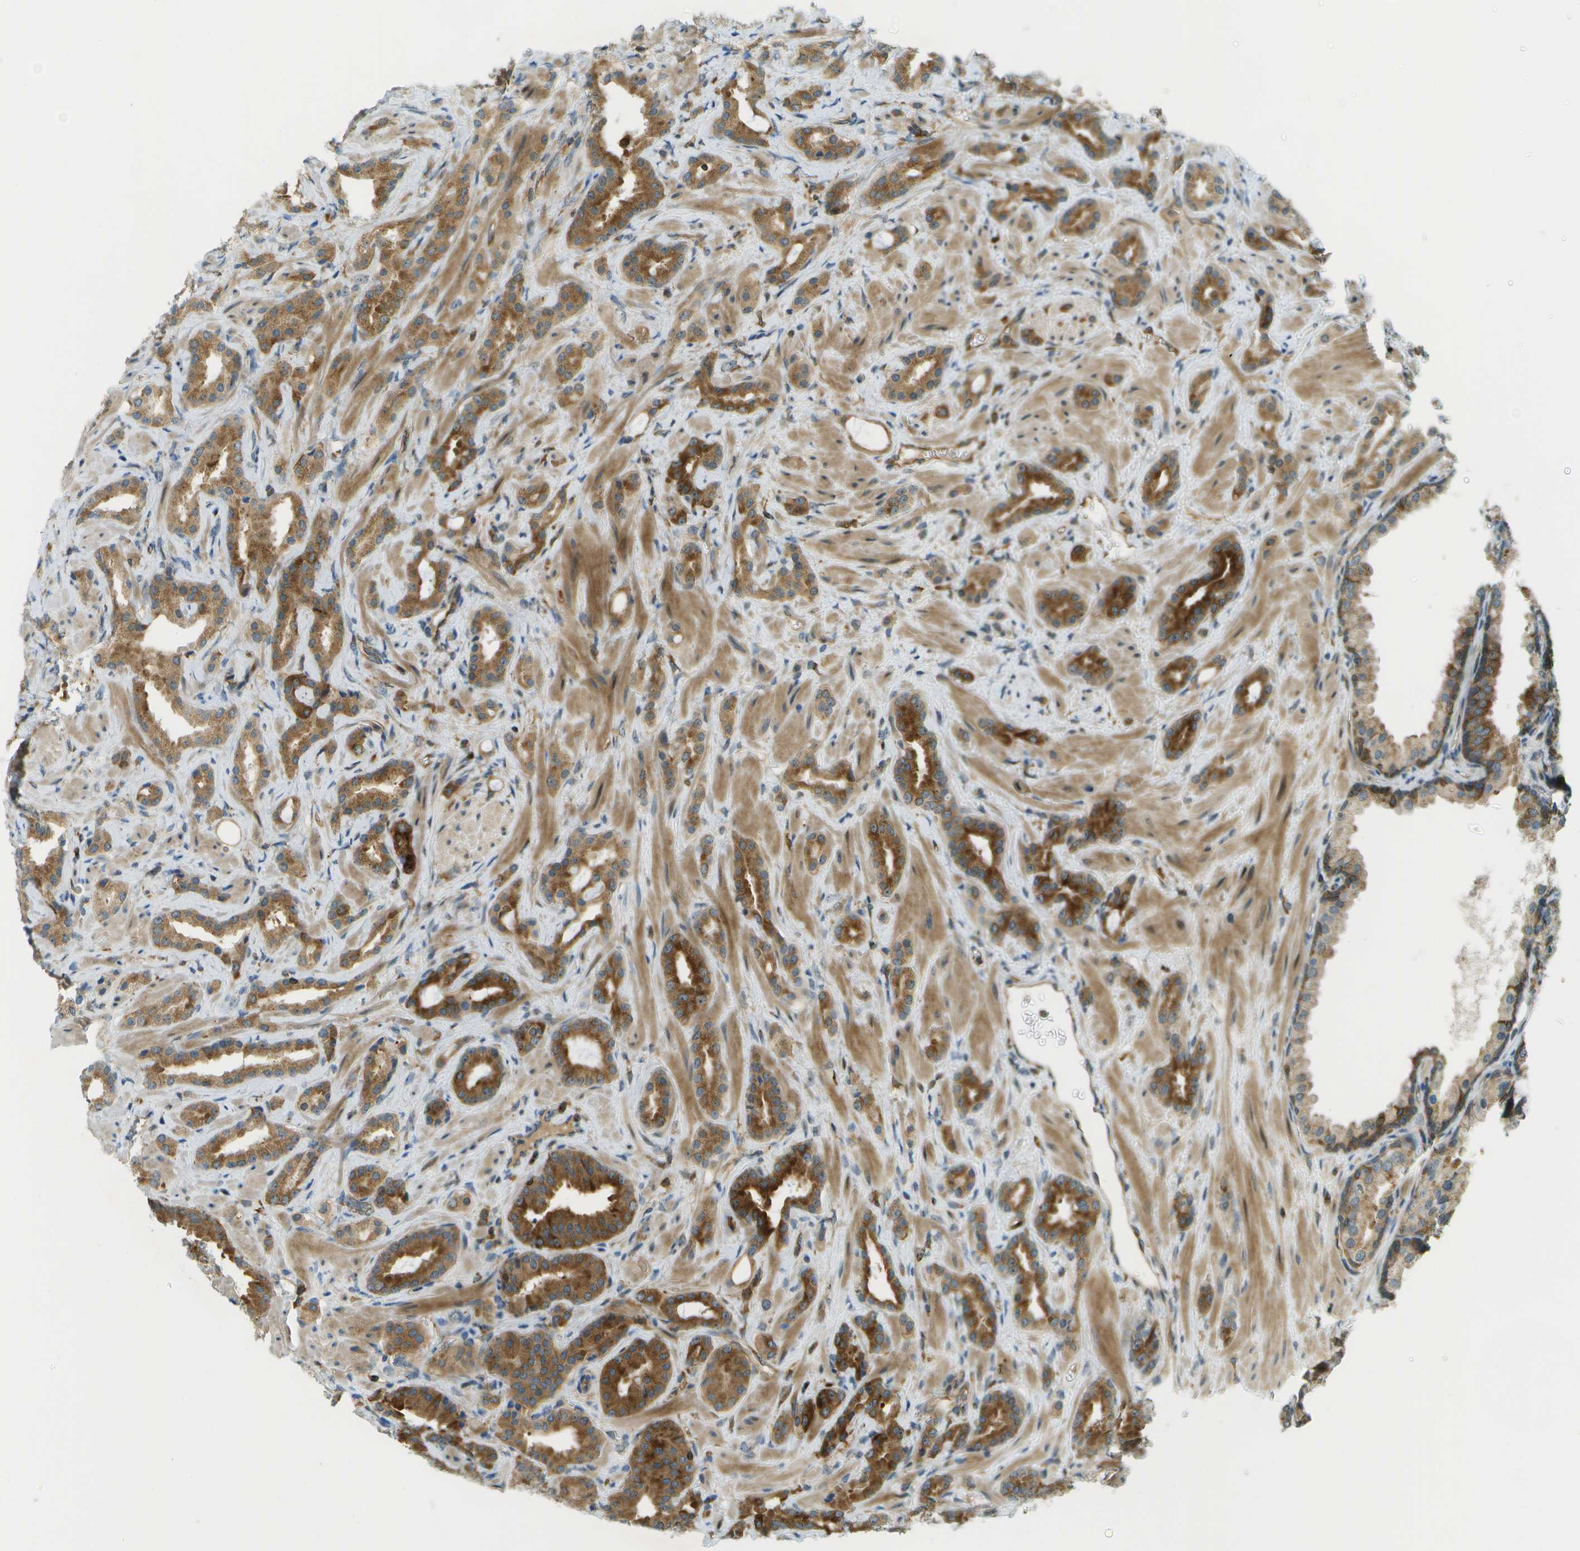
{"staining": {"intensity": "strong", "quantity": ">75%", "location": "cytoplasmic/membranous"}, "tissue": "prostate cancer", "cell_type": "Tumor cells", "image_type": "cancer", "snomed": [{"axis": "morphology", "description": "Adenocarcinoma, High grade"}, {"axis": "topography", "description": "Prostate"}], "caption": "A brown stain labels strong cytoplasmic/membranous positivity of a protein in human prostate cancer tumor cells.", "gene": "TMTC1", "patient": {"sex": "male", "age": 64}}